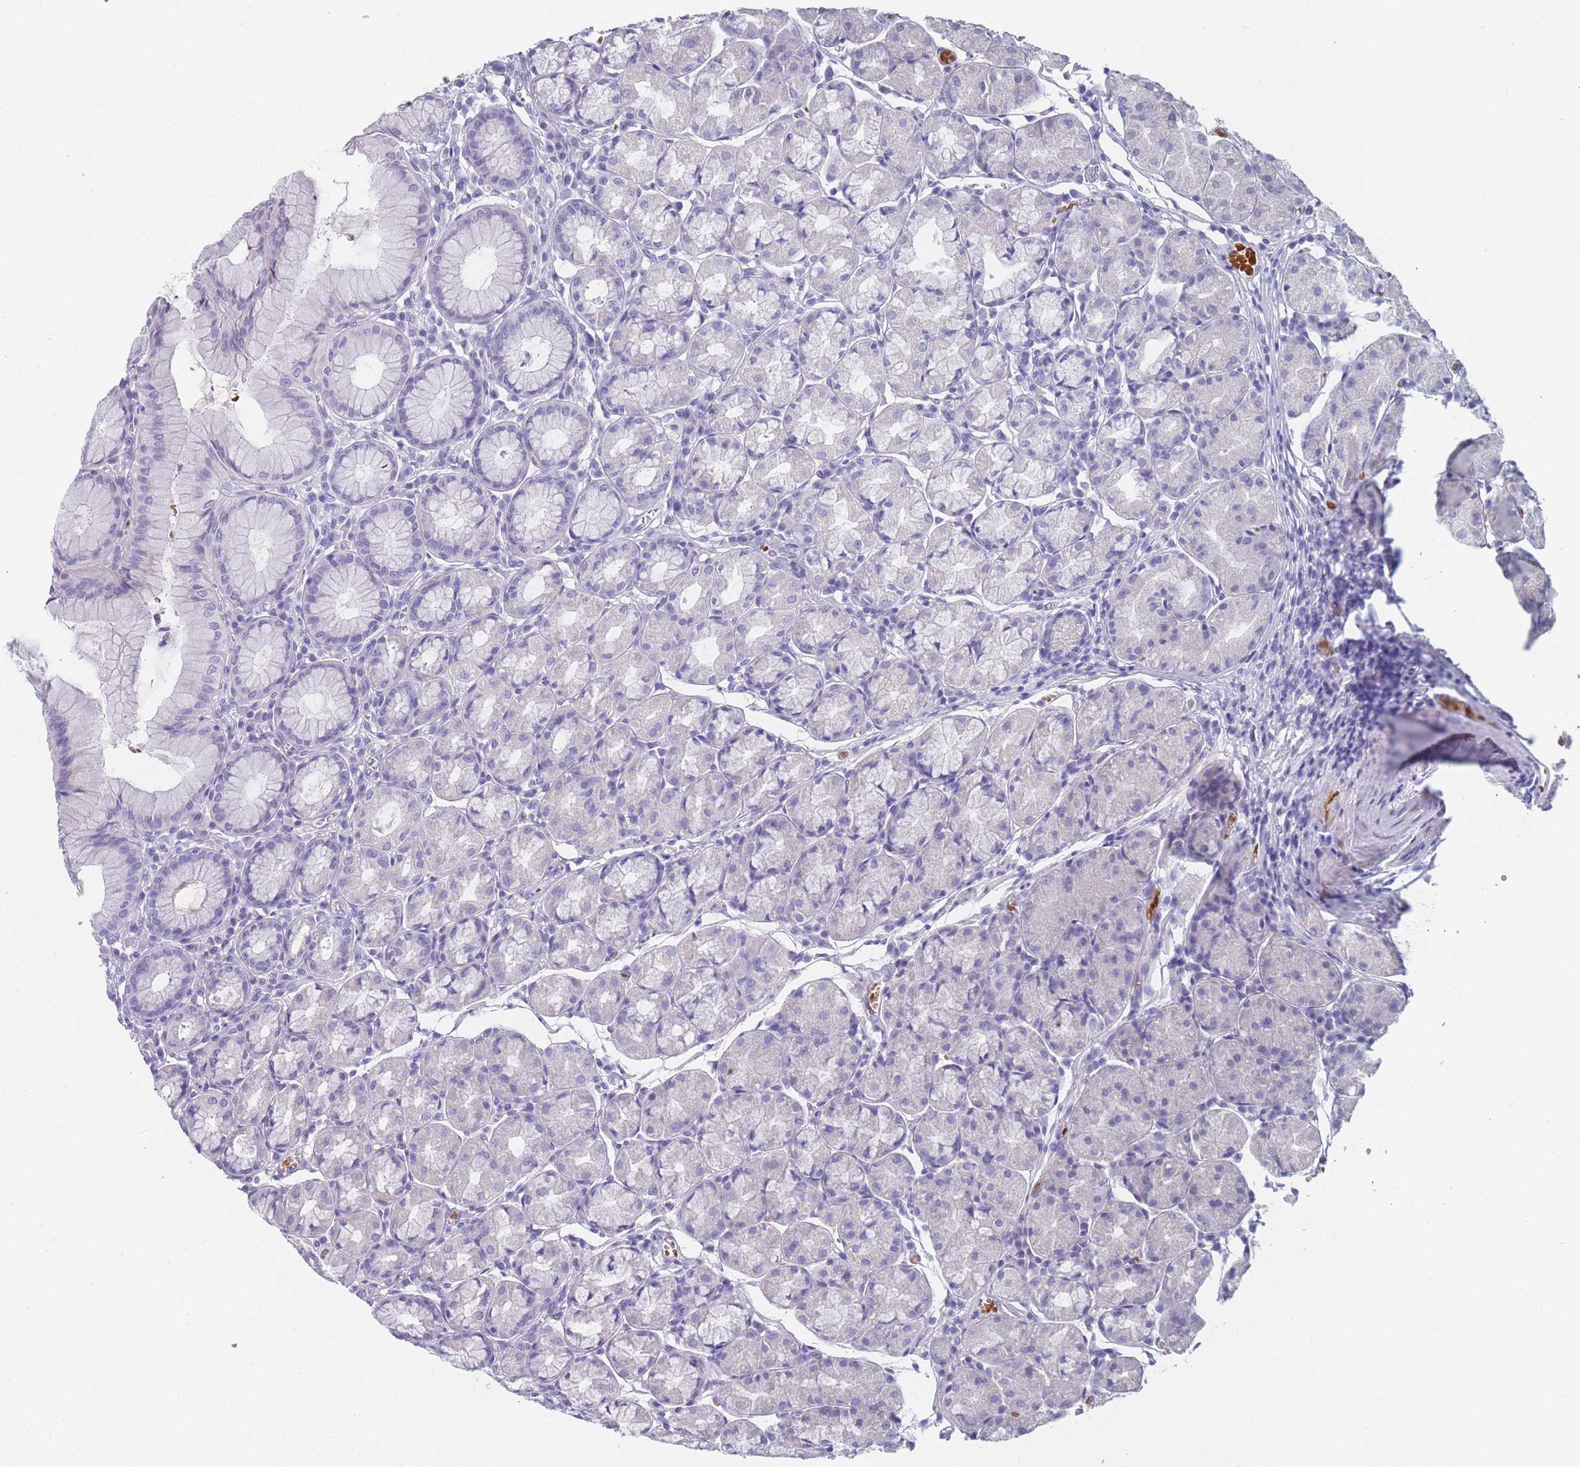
{"staining": {"intensity": "negative", "quantity": "none", "location": "none"}, "tissue": "stomach", "cell_type": "Glandular cells", "image_type": "normal", "snomed": [{"axis": "morphology", "description": "Normal tissue, NOS"}, {"axis": "topography", "description": "Stomach"}], "caption": "High power microscopy image of an immunohistochemistry photomicrograph of unremarkable stomach, revealing no significant staining in glandular cells.", "gene": "OR5D16", "patient": {"sex": "male", "age": 55}}